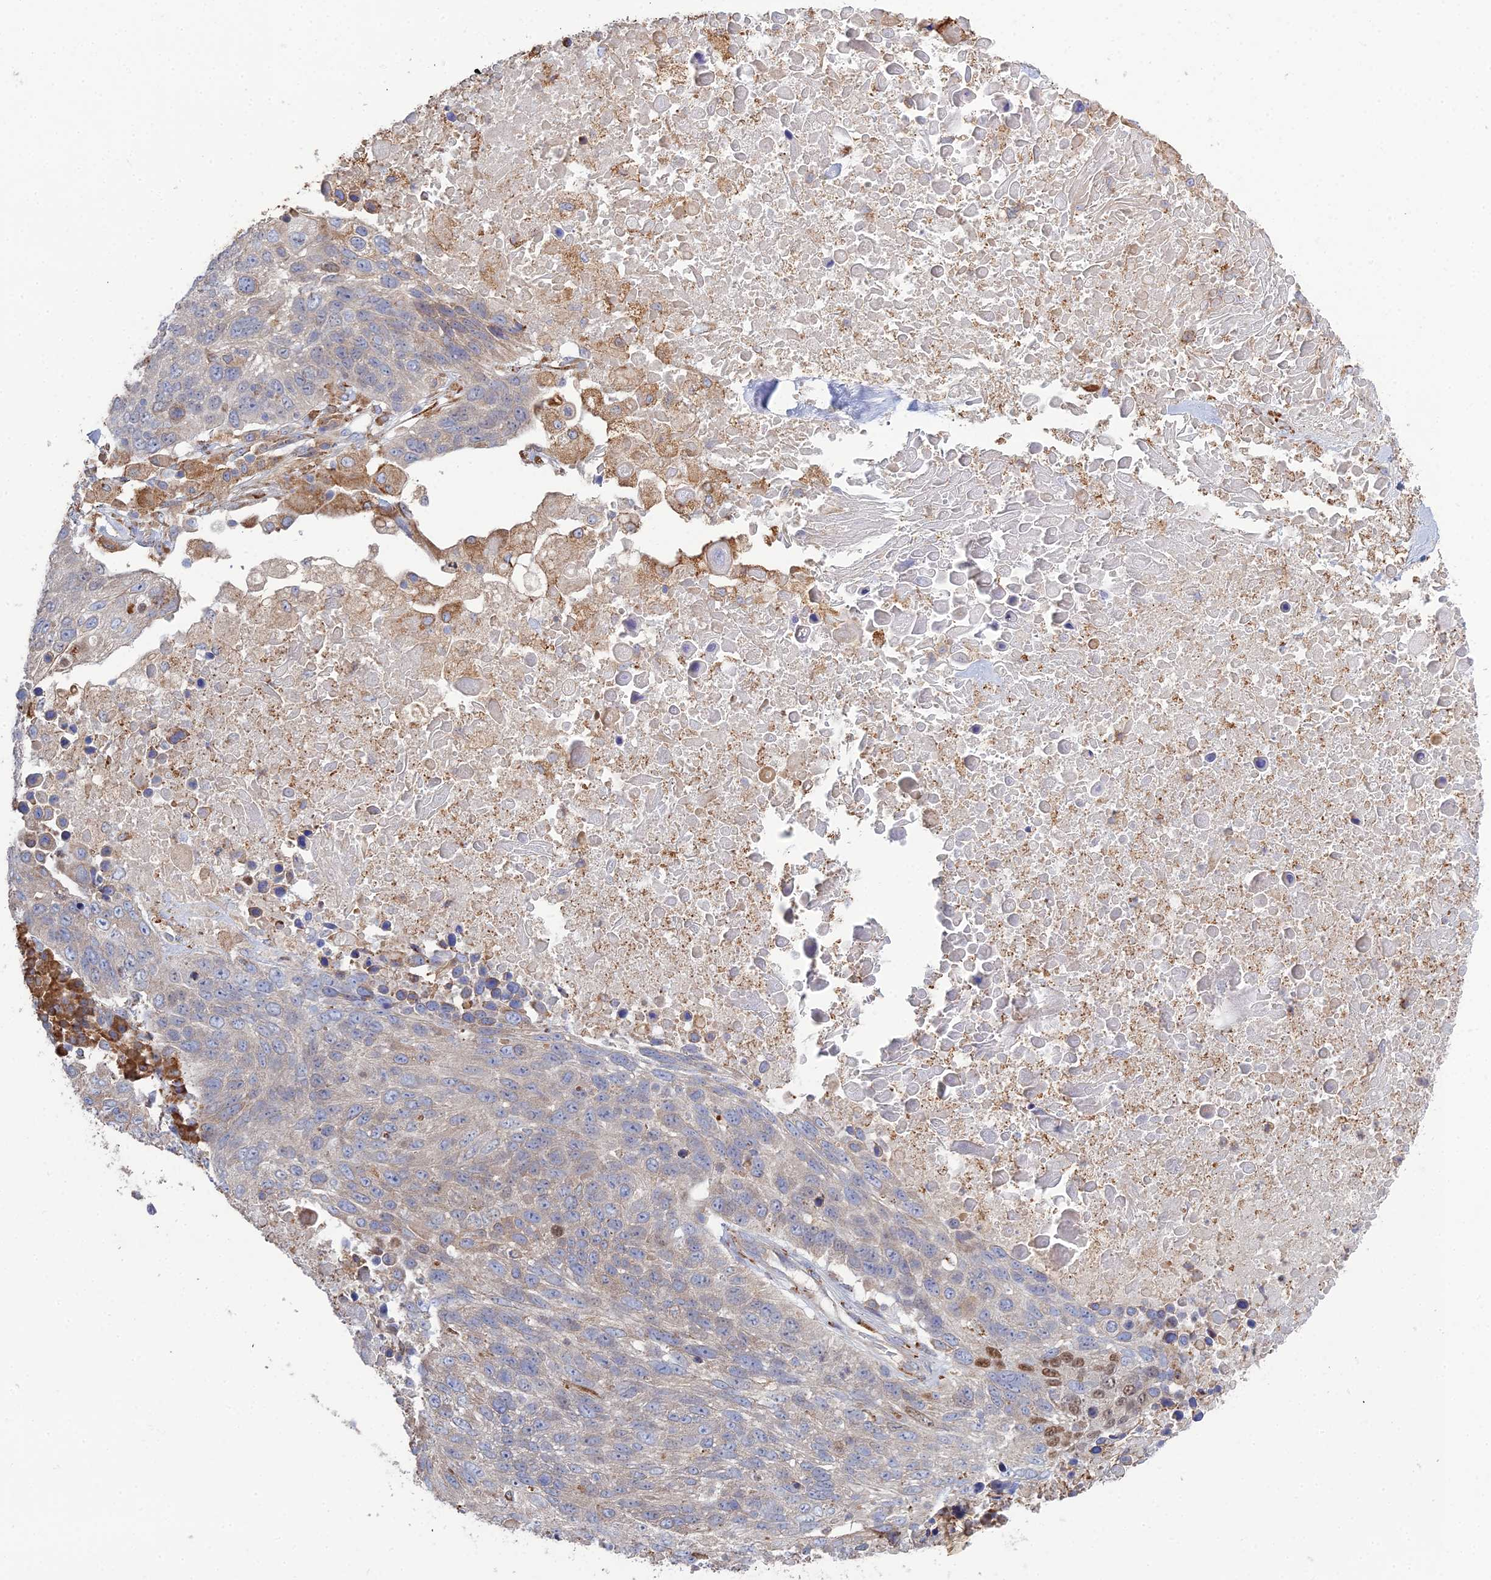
{"staining": {"intensity": "weak", "quantity": "<25%", "location": "cytoplasmic/membranous"}, "tissue": "lung cancer", "cell_type": "Tumor cells", "image_type": "cancer", "snomed": [{"axis": "morphology", "description": "Normal tissue, NOS"}, {"axis": "morphology", "description": "Squamous cell carcinoma, NOS"}, {"axis": "topography", "description": "Lymph node"}, {"axis": "topography", "description": "Lung"}], "caption": "This photomicrograph is of squamous cell carcinoma (lung) stained with immunohistochemistry (IHC) to label a protein in brown with the nuclei are counter-stained blue. There is no positivity in tumor cells.", "gene": "TRAPPC6A", "patient": {"sex": "male", "age": 66}}